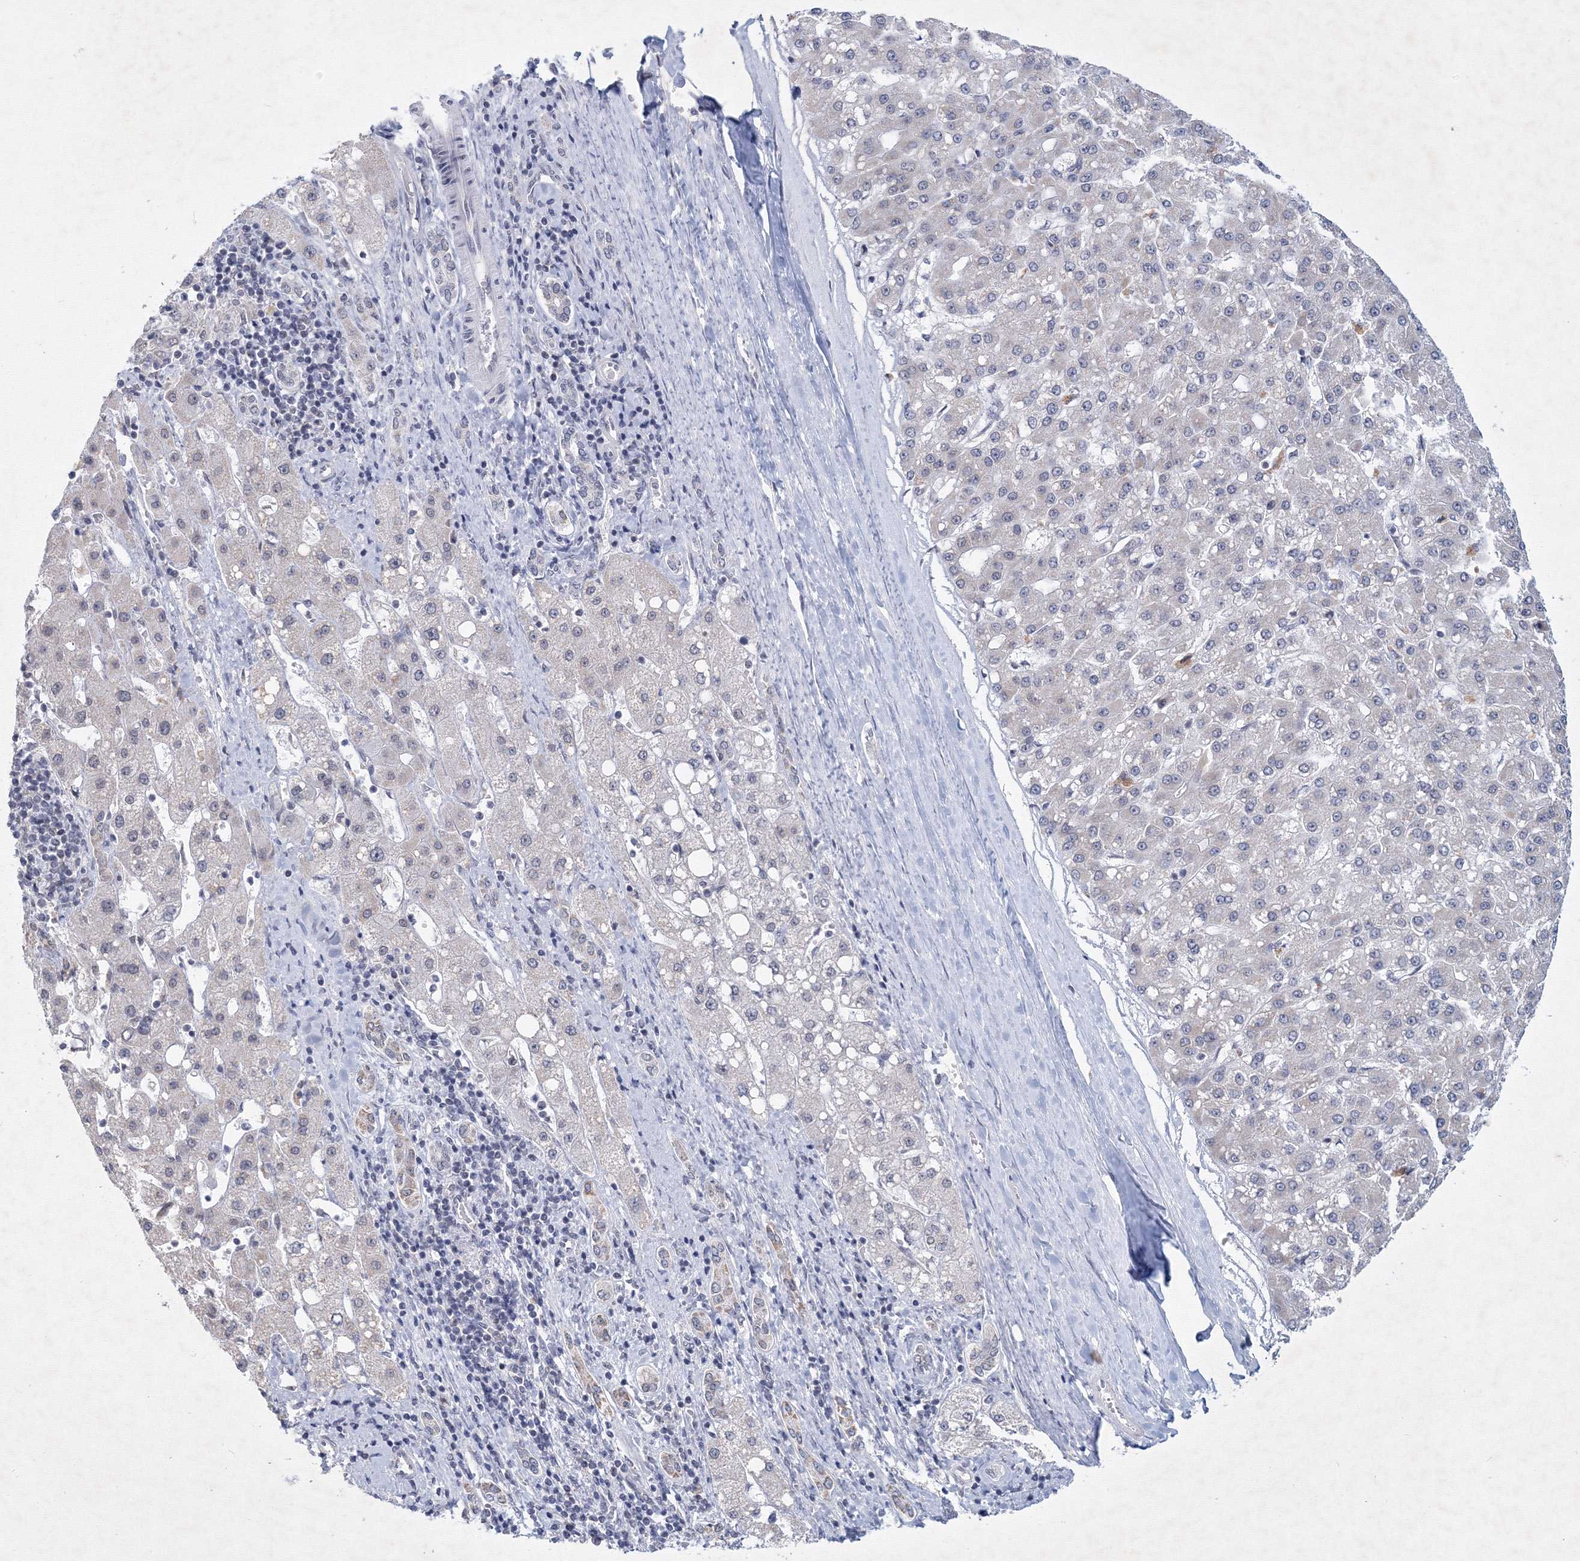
{"staining": {"intensity": "negative", "quantity": "none", "location": "none"}, "tissue": "liver cancer", "cell_type": "Tumor cells", "image_type": "cancer", "snomed": [{"axis": "morphology", "description": "Carcinoma, Hepatocellular, NOS"}, {"axis": "topography", "description": "Liver"}], "caption": "Liver hepatocellular carcinoma was stained to show a protein in brown. There is no significant staining in tumor cells.", "gene": "SF3B6", "patient": {"sex": "male", "age": 67}}